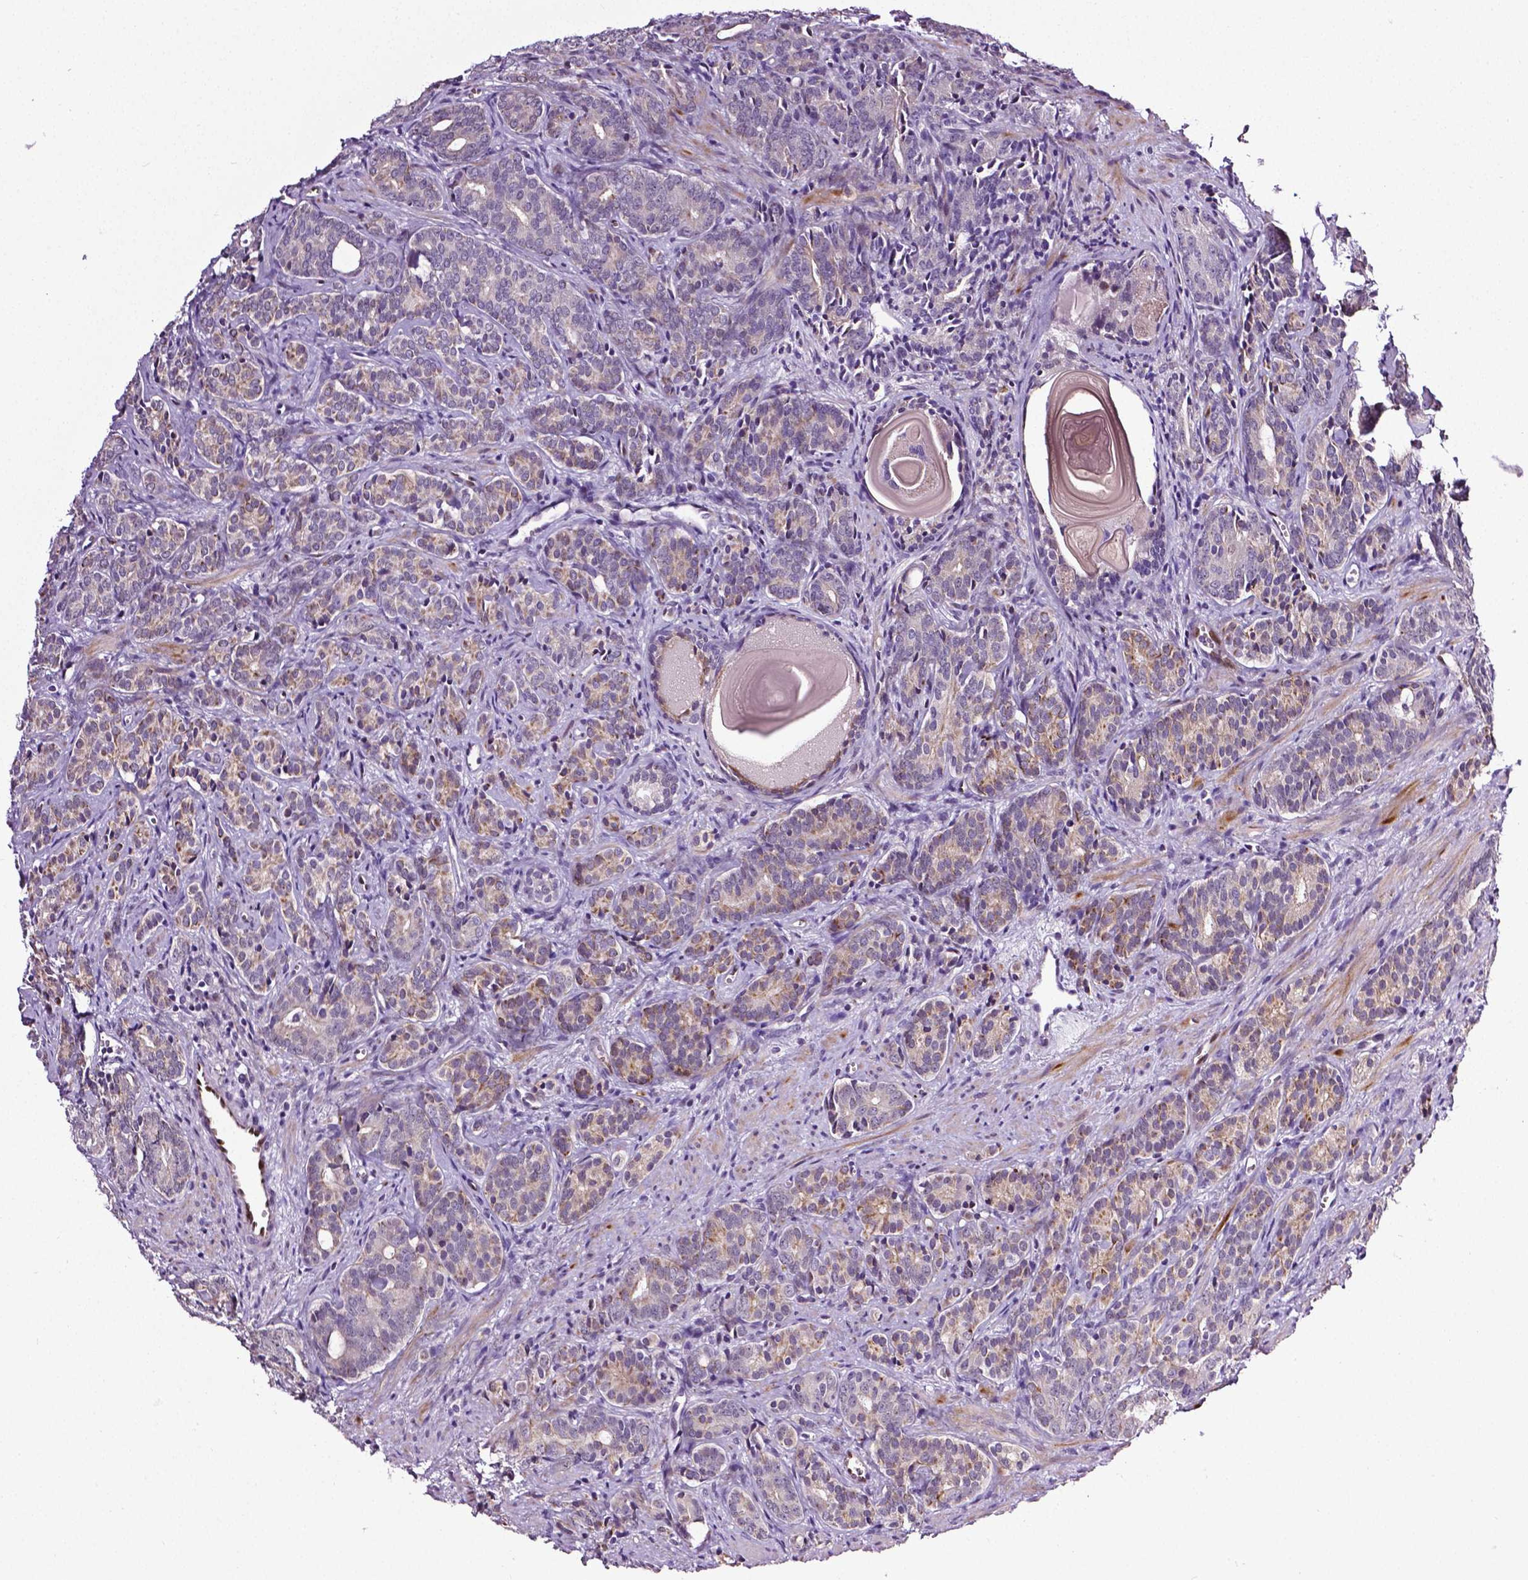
{"staining": {"intensity": "moderate", "quantity": "<25%", "location": "cytoplasmic/membranous"}, "tissue": "prostate cancer", "cell_type": "Tumor cells", "image_type": "cancer", "snomed": [{"axis": "morphology", "description": "Adenocarcinoma, High grade"}, {"axis": "topography", "description": "Prostate"}], "caption": "Protein staining of prostate high-grade adenocarcinoma tissue demonstrates moderate cytoplasmic/membranous expression in about <25% of tumor cells.", "gene": "PTGER3", "patient": {"sex": "male", "age": 84}}